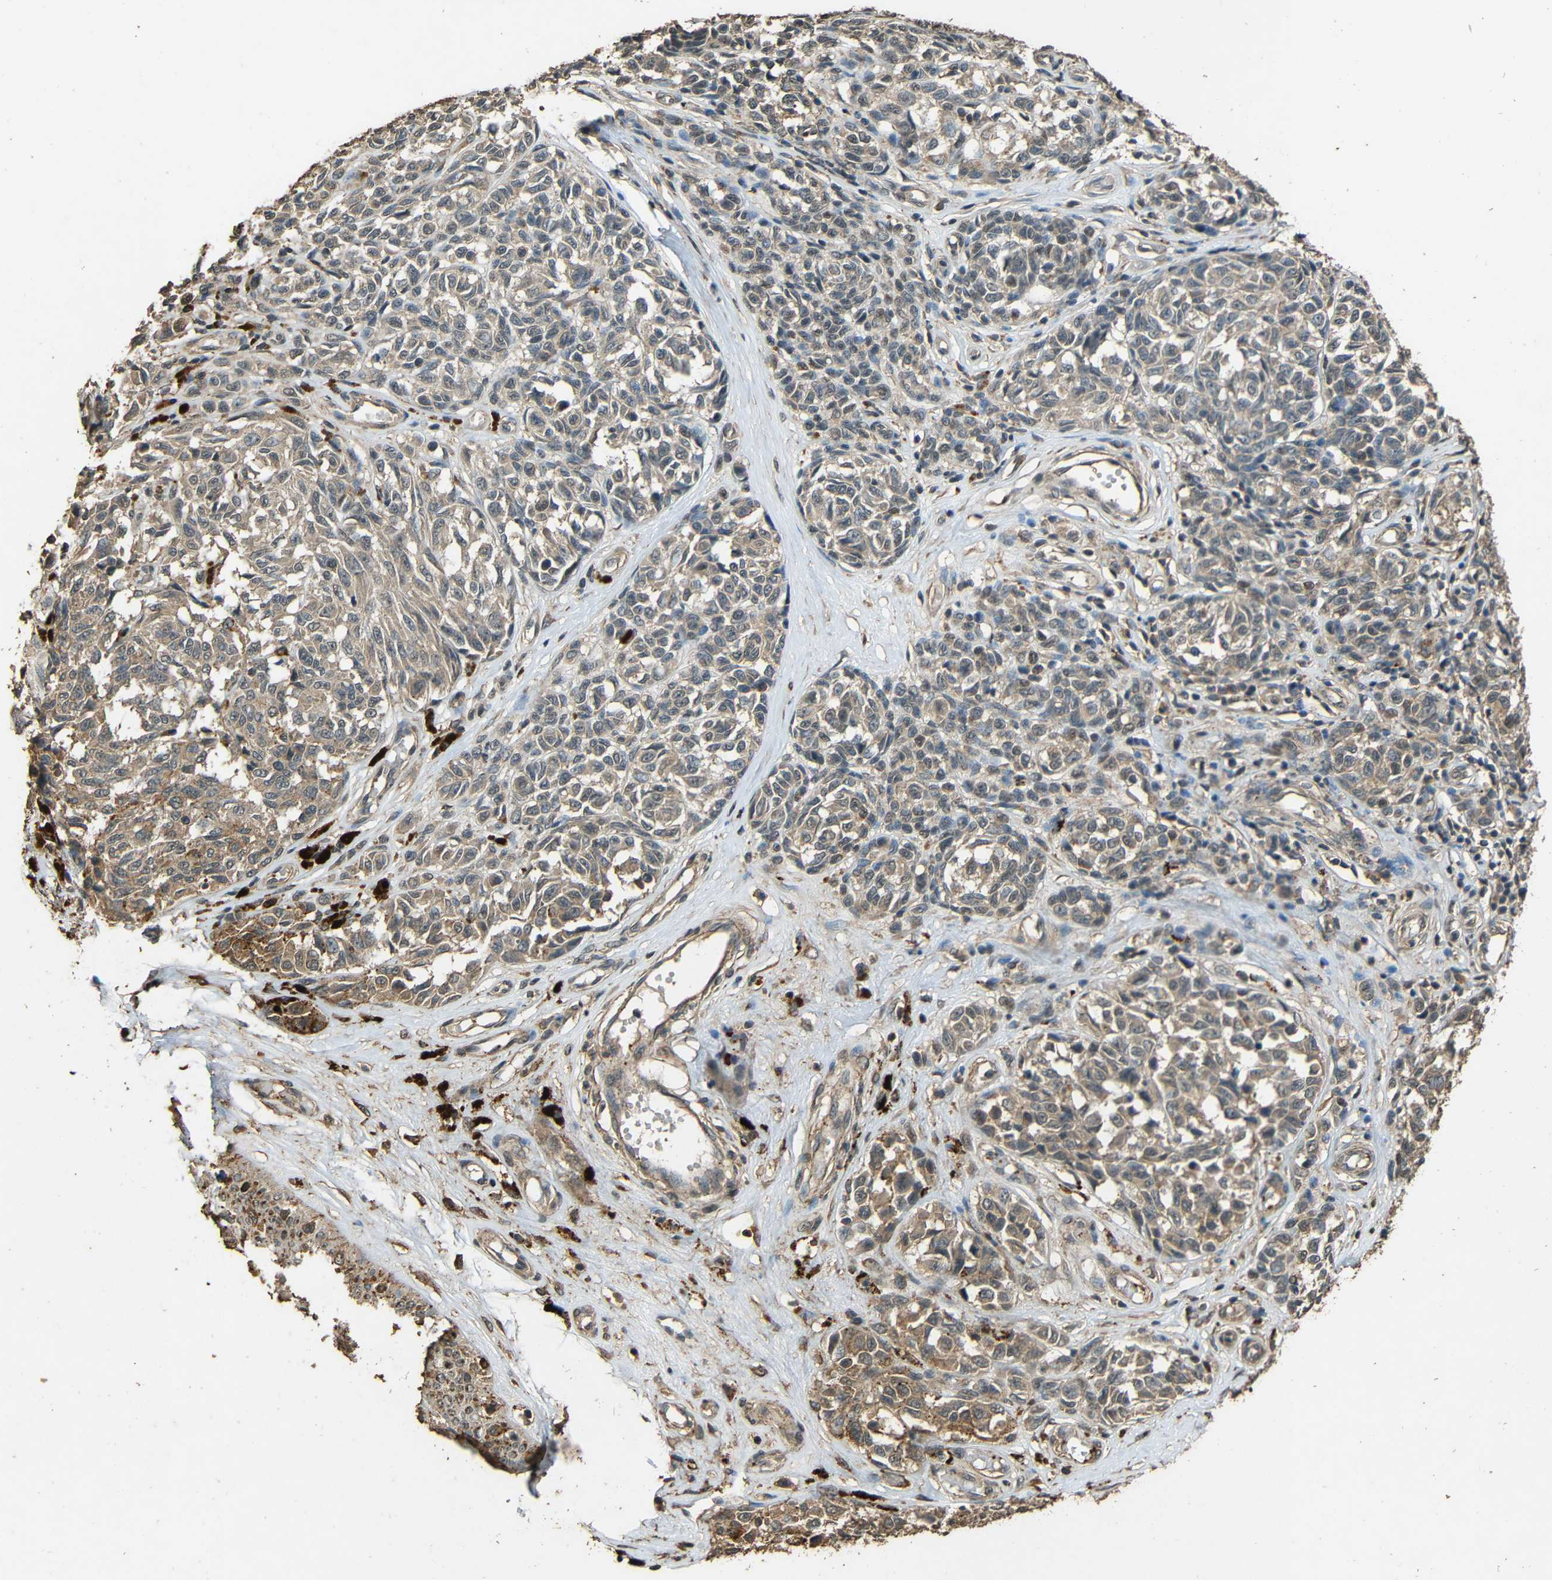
{"staining": {"intensity": "weak", "quantity": "25%-75%", "location": "cytoplasmic/membranous"}, "tissue": "melanoma", "cell_type": "Tumor cells", "image_type": "cancer", "snomed": [{"axis": "morphology", "description": "Malignant melanoma, NOS"}, {"axis": "topography", "description": "Skin"}], "caption": "IHC of human malignant melanoma shows low levels of weak cytoplasmic/membranous positivity in approximately 25%-75% of tumor cells. (Brightfield microscopy of DAB IHC at high magnification).", "gene": "PDE5A", "patient": {"sex": "female", "age": 64}}